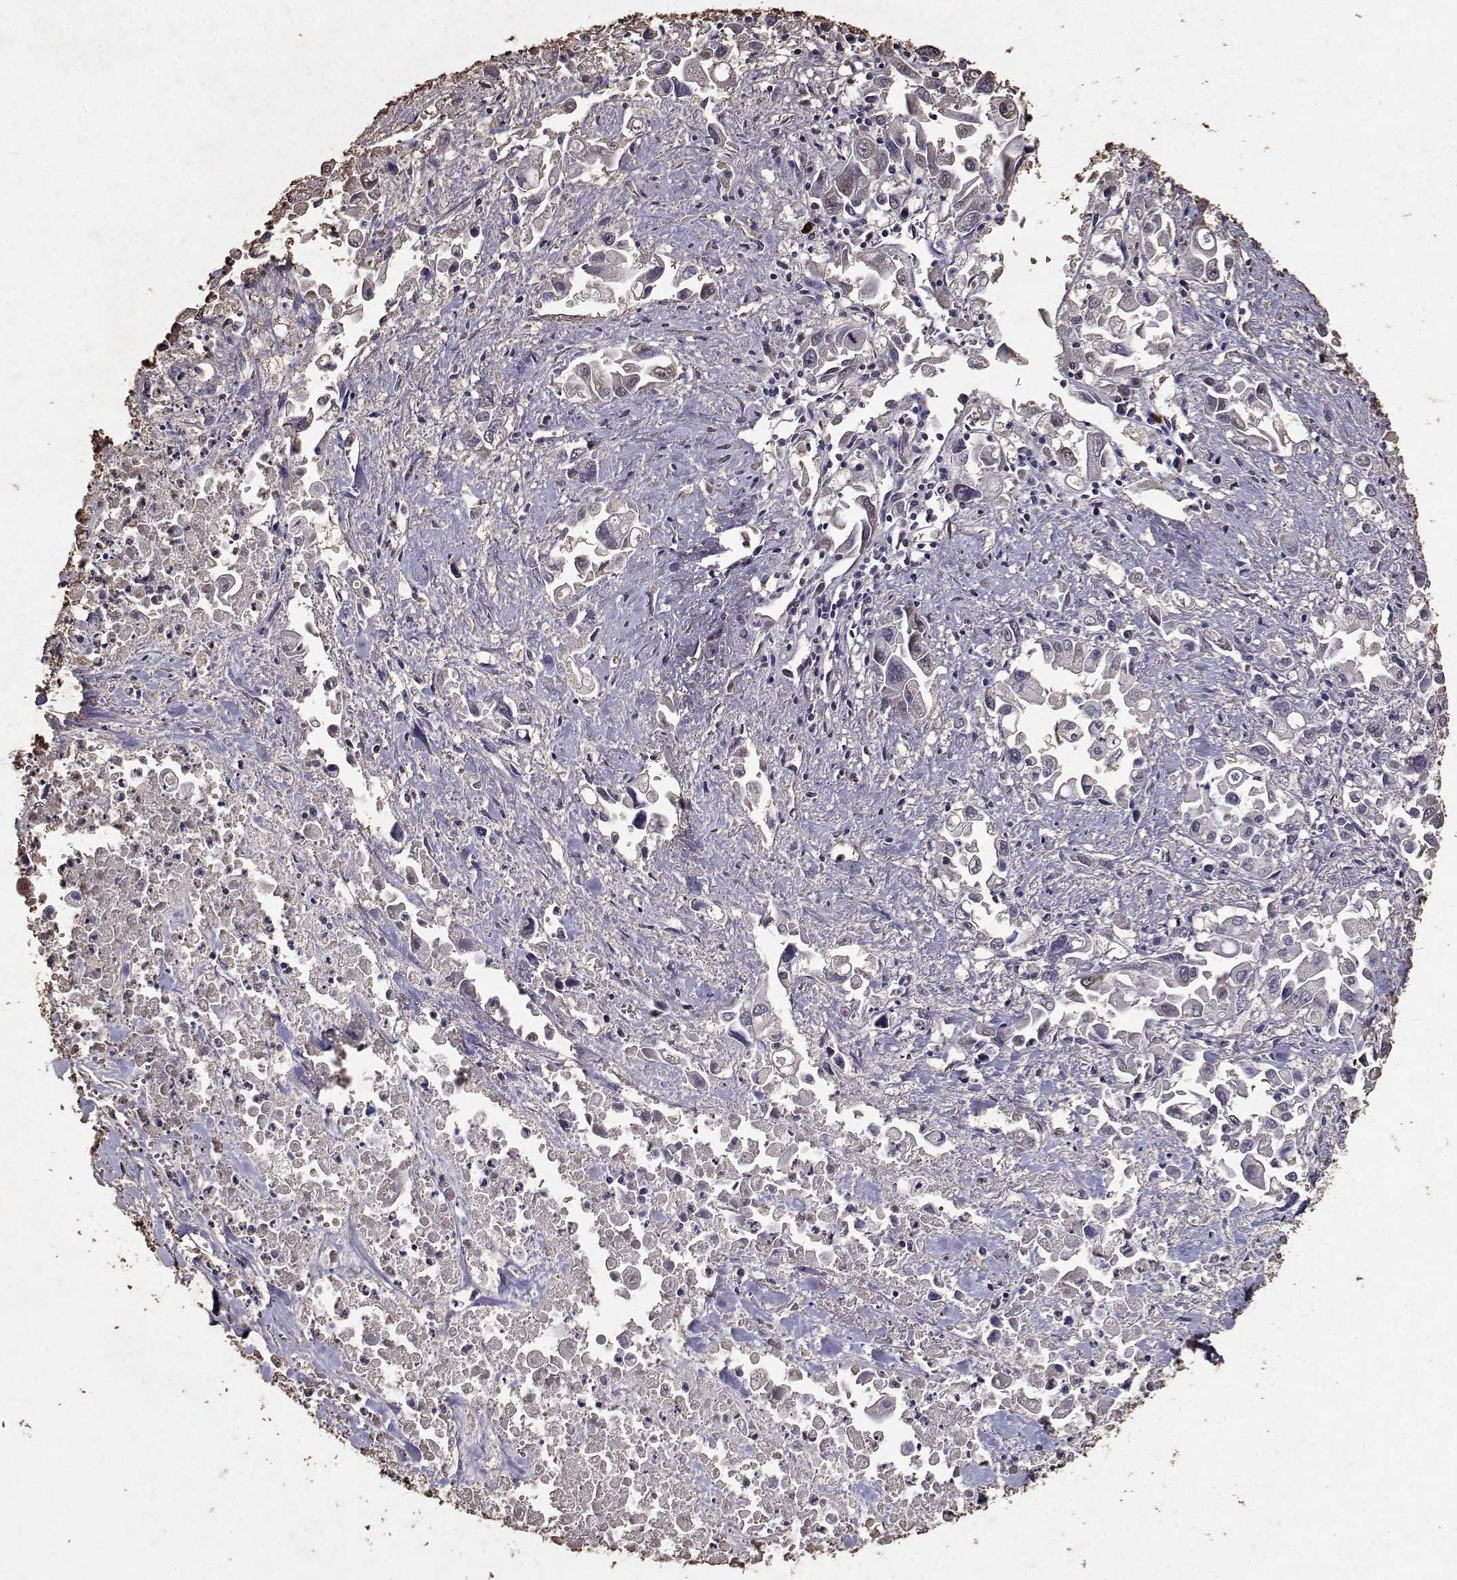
{"staining": {"intensity": "weak", "quantity": "<25%", "location": "nuclear"}, "tissue": "pancreatic cancer", "cell_type": "Tumor cells", "image_type": "cancer", "snomed": [{"axis": "morphology", "description": "Adenocarcinoma, NOS"}, {"axis": "topography", "description": "Pancreas"}], "caption": "A histopathology image of human pancreatic cancer (adenocarcinoma) is negative for staining in tumor cells.", "gene": "TOE1", "patient": {"sex": "female", "age": 83}}